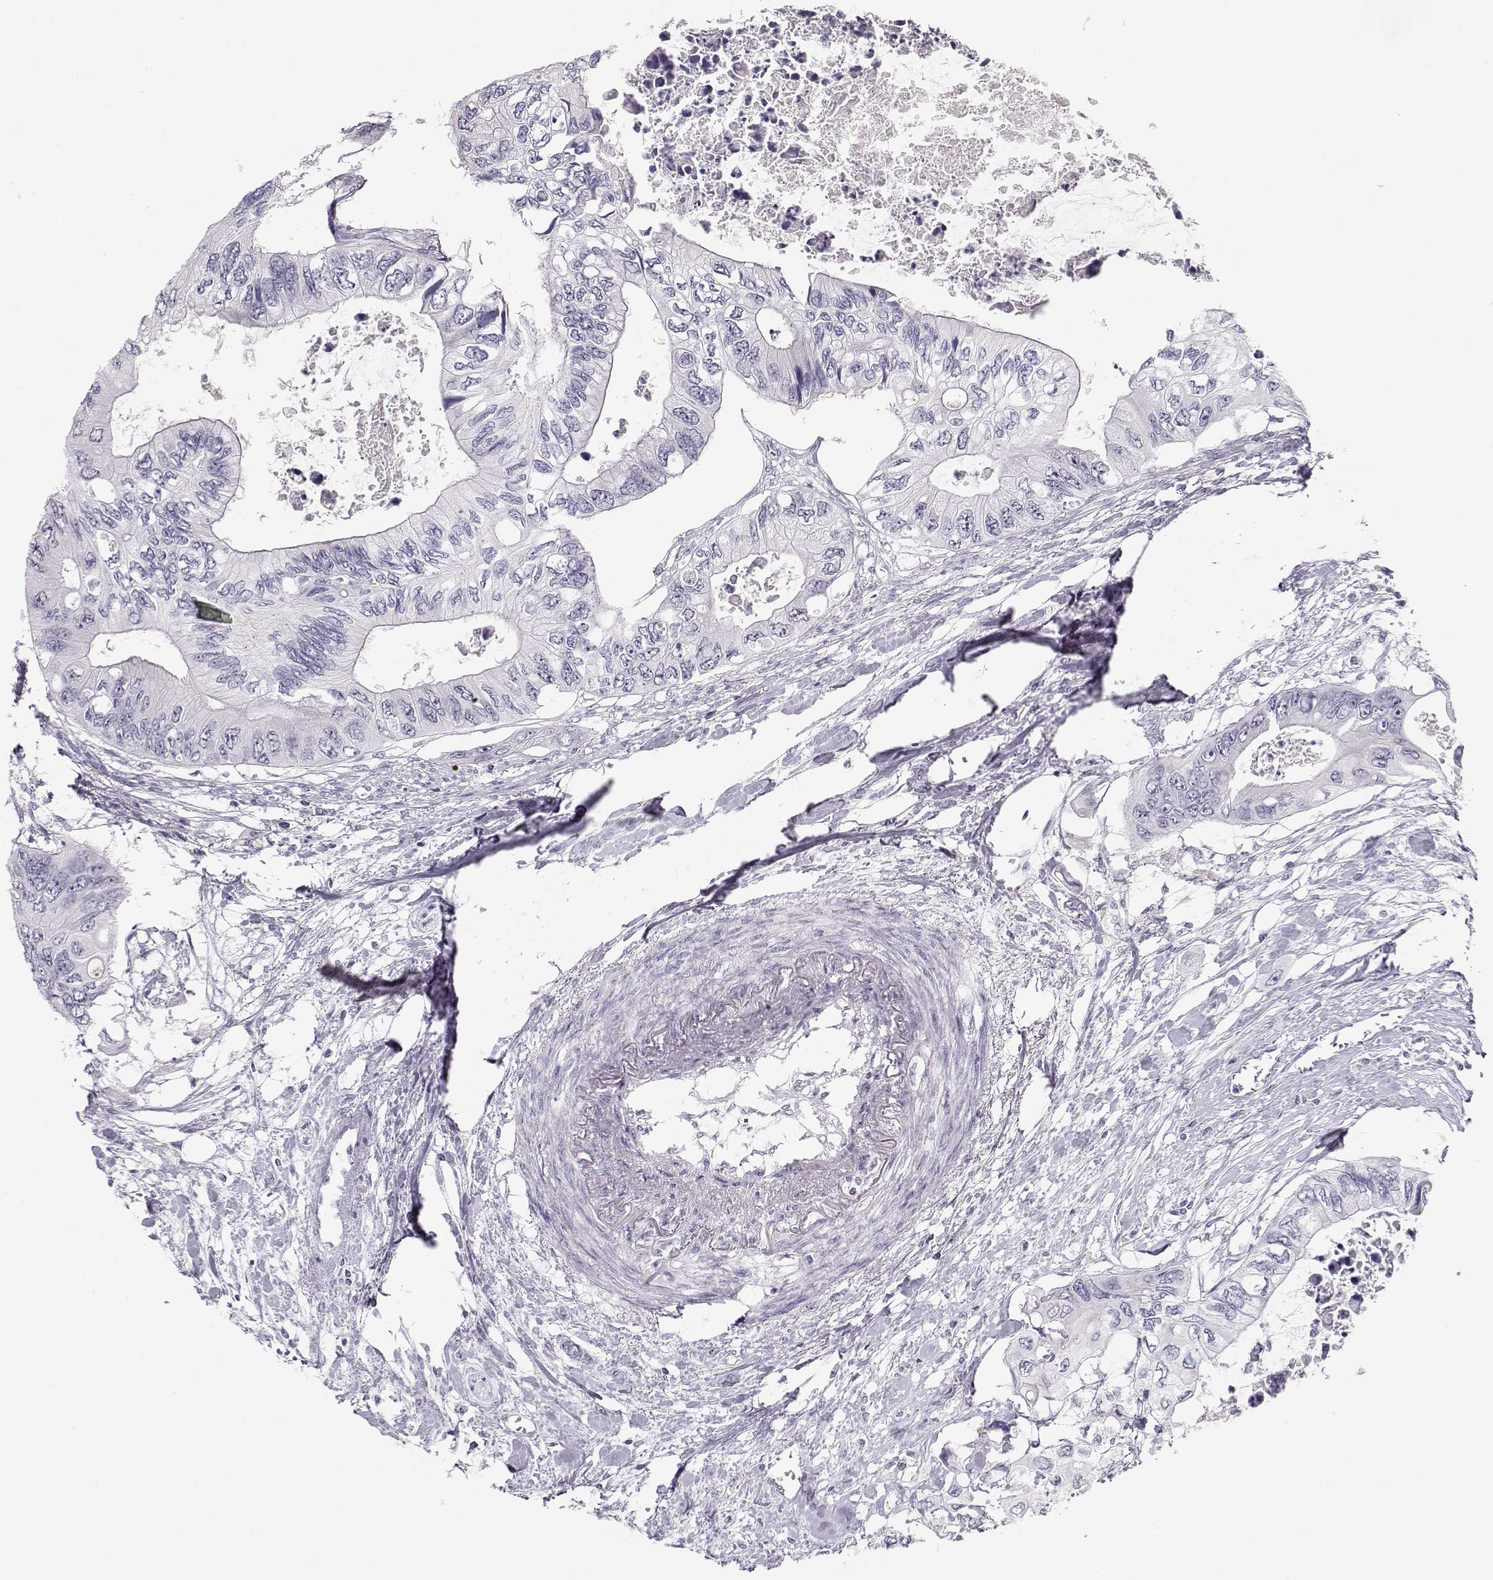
{"staining": {"intensity": "negative", "quantity": "none", "location": "none"}, "tissue": "colorectal cancer", "cell_type": "Tumor cells", "image_type": "cancer", "snomed": [{"axis": "morphology", "description": "Adenocarcinoma, NOS"}, {"axis": "topography", "description": "Rectum"}], "caption": "This micrograph is of colorectal cancer (adenocarcinoma) stained with immunohistochemistry to label a protein in brown with the nuclei are counter-stained blue. There is no staining in tumor cells.", "gene": "IMPG1", "patient": {"sex": "male", "age": 63}}